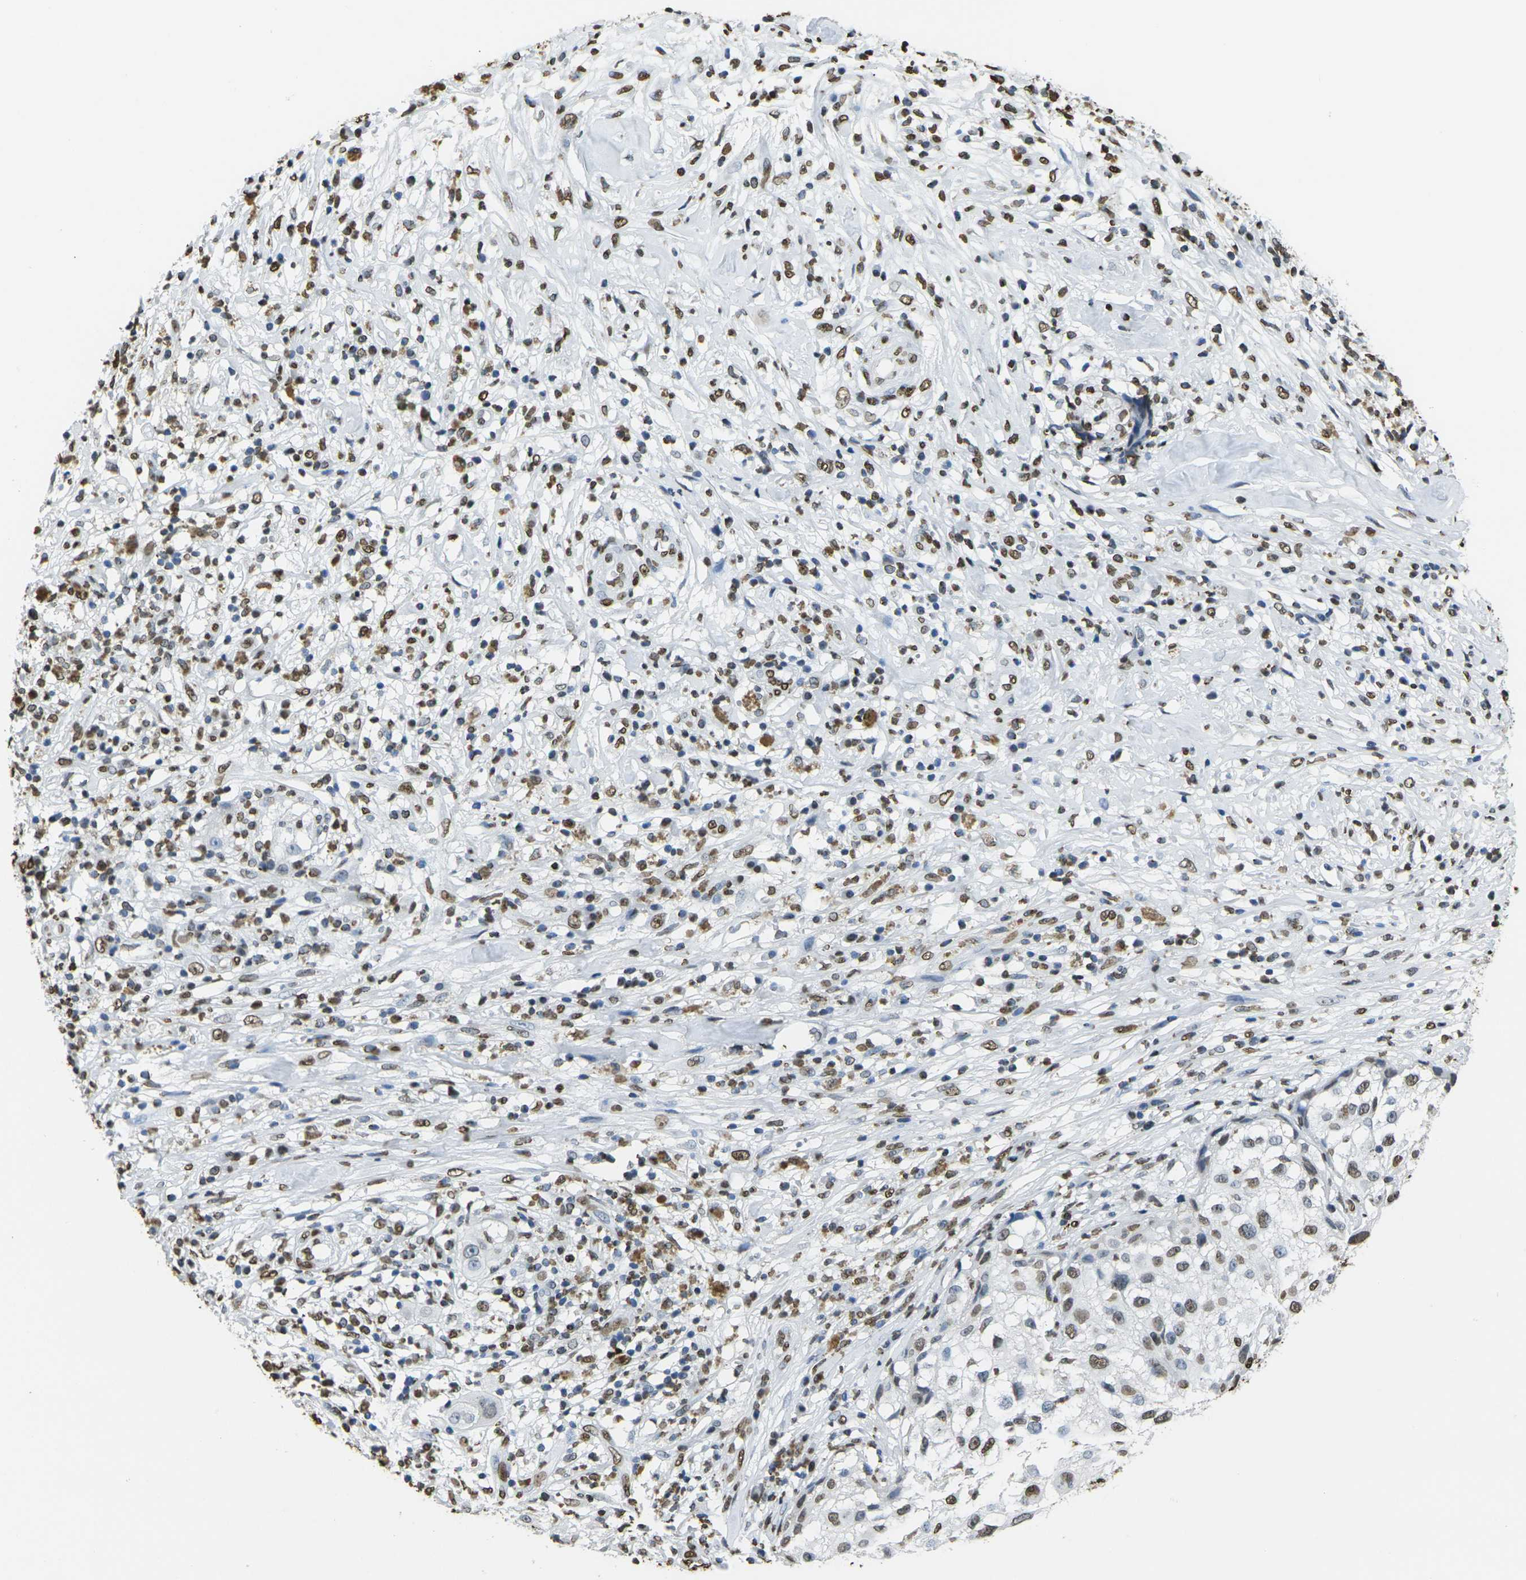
{"staining": {"intensity": "moderate", "quantity": "25%-75%", "location": "nuclear"}, "tissue": "melanoma", "cell_type": "Tumor cells", "image_type": "cancer", "snomed": [{"axis": "morphology", "description": "Necrosis, NOS"}, {"axis": "morphology", "description": "Malignant melanoma, NOS"}, {"axis": "topography", "description": "Skin"}], "caption": "A photomicrograph showing moderate nuclear expression in approximately 25%-75% of tumor cells in malignant melanoma, as visualized by brown immunohistochemical staining.", "gene": "DRAXIN", "patient": {"sex": "female", "age": 87}}